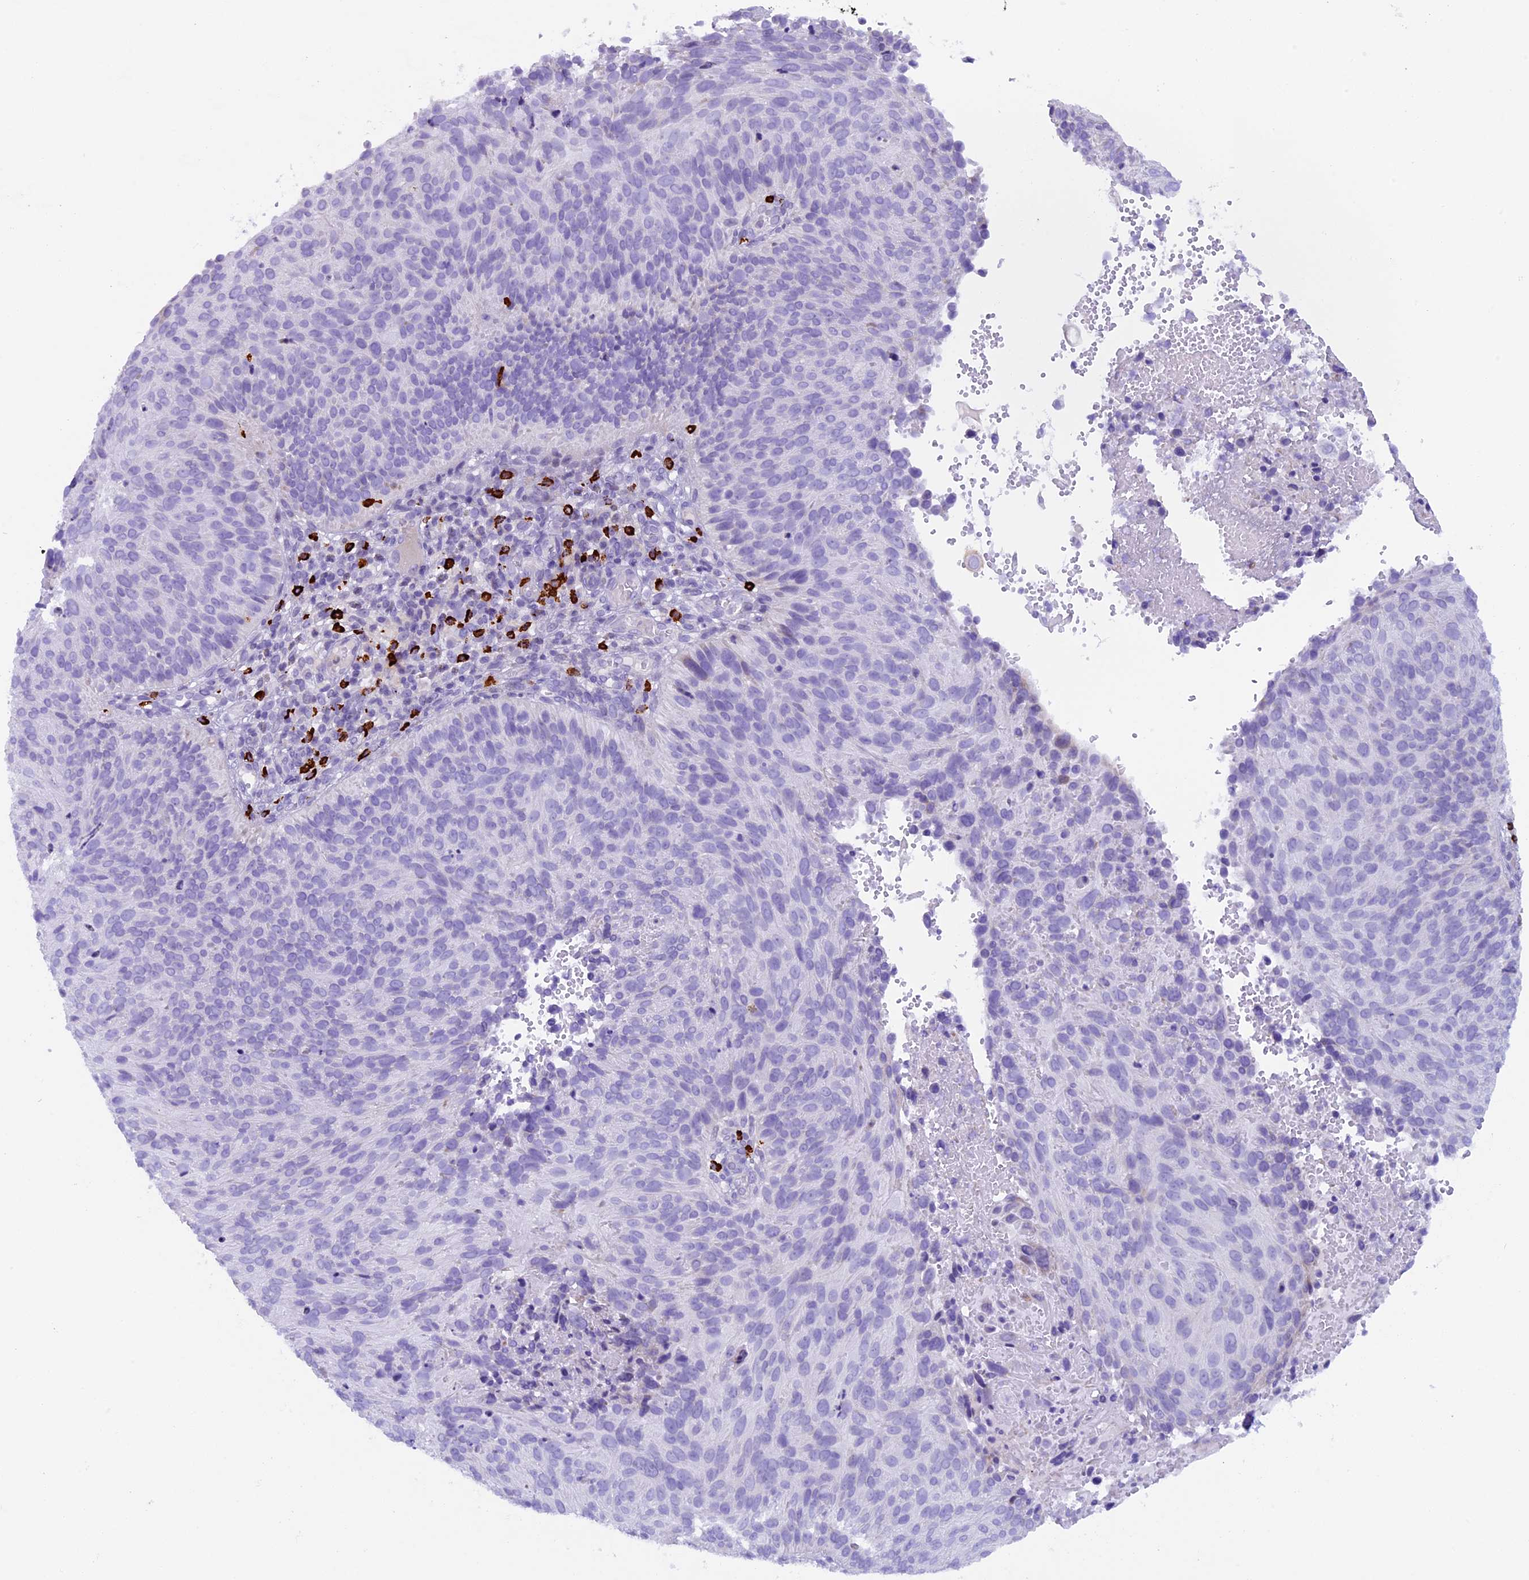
{"staining": {"intensity": "negative", "quantity": "none", "location": "none"}, "tissue": "cervical cancer", "cell_type": "Tumor cells", "image_type": "cancer", "snomed": [{"axis": "morphology", "description": "Squamous cell carcinoma, NOS"}, {"axis": "topography", "description": "Cervix"}], "caption": "Immunohistochemistry micrograph of neoplastic tissue: cervical cancer stained with DAB (3,3'-diaminobenzidine) reveals no significant protein positivity in tumor cells.", "gene": "RTTN", "patient": {"sex": "female", "age": 74}}